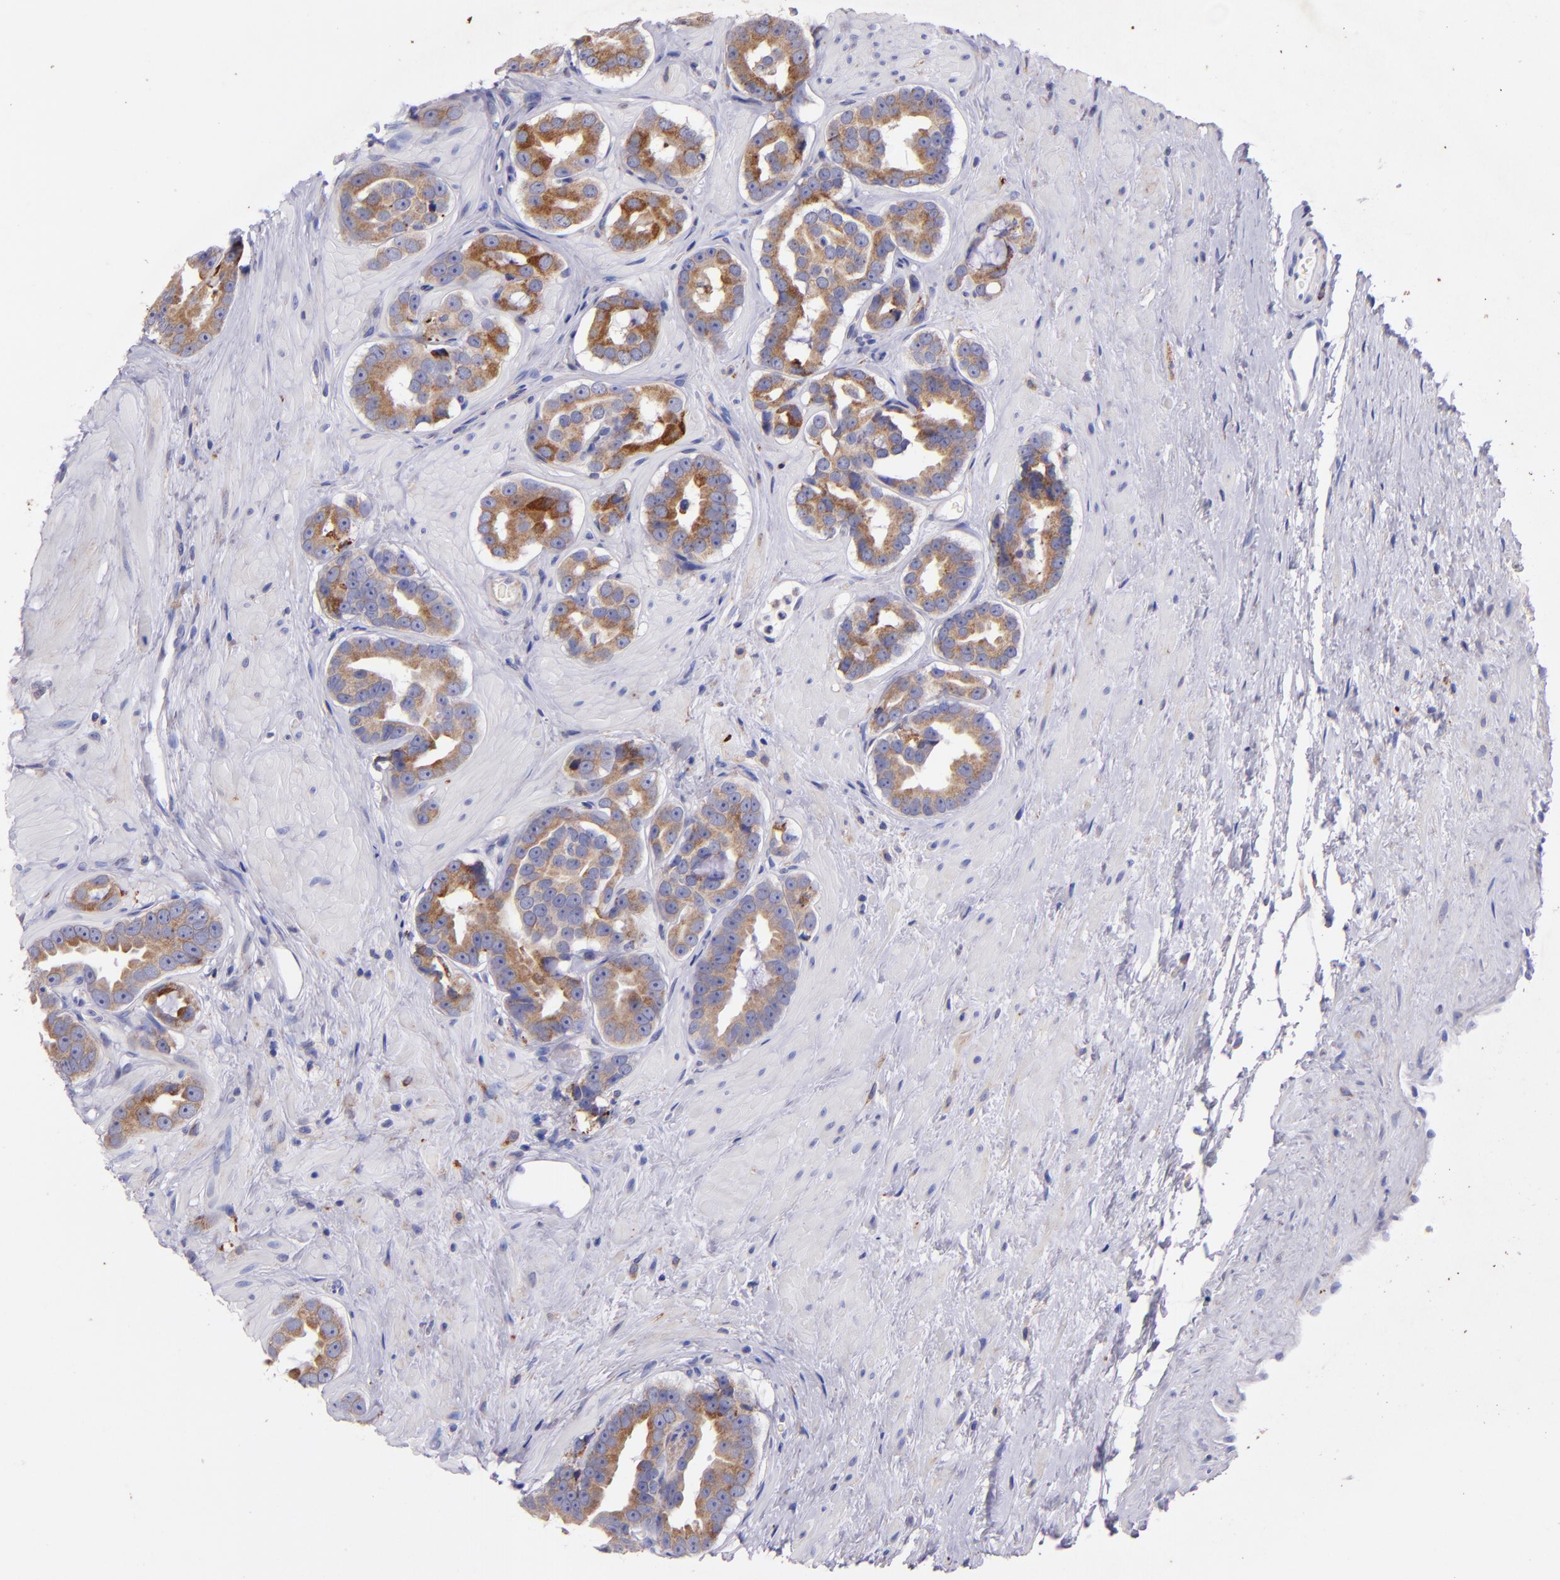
{"staining": {"intensity": "moderate", "quantity": ">75%", "location": "cytoplasmic/membranous"}, "tissue": "prostate cancer", "cell_type": "Tumor cells", "image_type": "cancer", "snomed": [{"axis": "morphology", "description": "Adenocarcinoma, Low grade"}, {"axis": "topography", "description": "Prostate"}], "caption": "Low-grade adenocarcinoma (prostate) stained with a brown dye shows moderate cytoplasmic/membranous positive staining in approximately >75% of tumor cells.", "gene": "RET", "patient": {"sex": "male", "age": 59}}